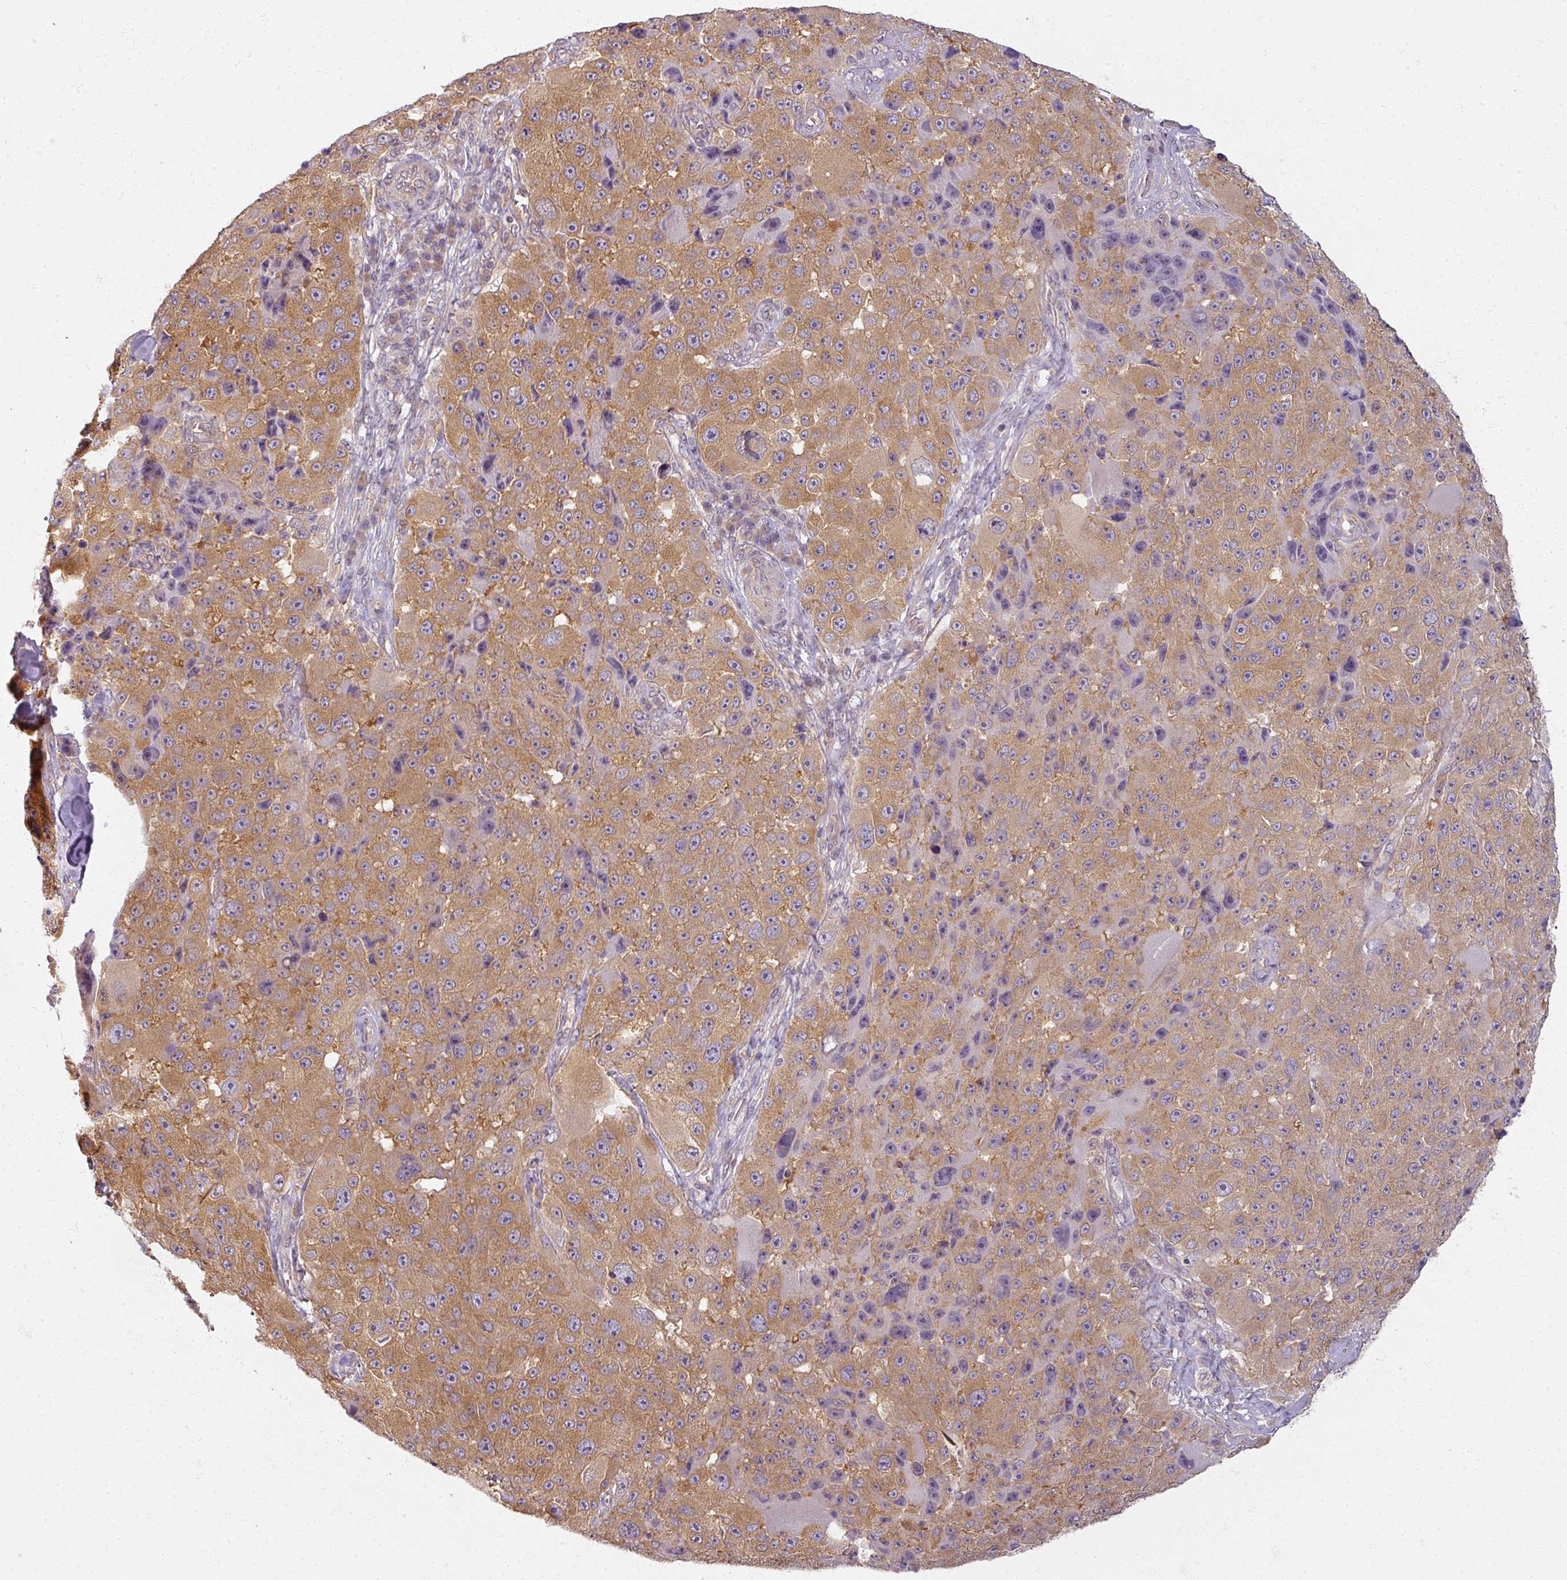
{"staining": {"intensity": "moderate", "quantity": ">75%", "location": "cytoplasmic/membranous"}, "tissue": "melanoma", "cell_type": "Tumor cells", "image_type": "cancer", "snomed": [{"axis": "morphology", "description": "Malignant melanoma, Metastatic site"}, {"axis": "topography", "description": "Lymph node"}], "caption": "IHC histopathology image of malignant melanoma (metastatic site) stained for a protein (brown), which reveals medium levels of moderate cytoplasmic/membranous positivity in about >75% of tumor cells.", "gene": "AGPAT4", "patient": {"sex": "male", "age": 62}}